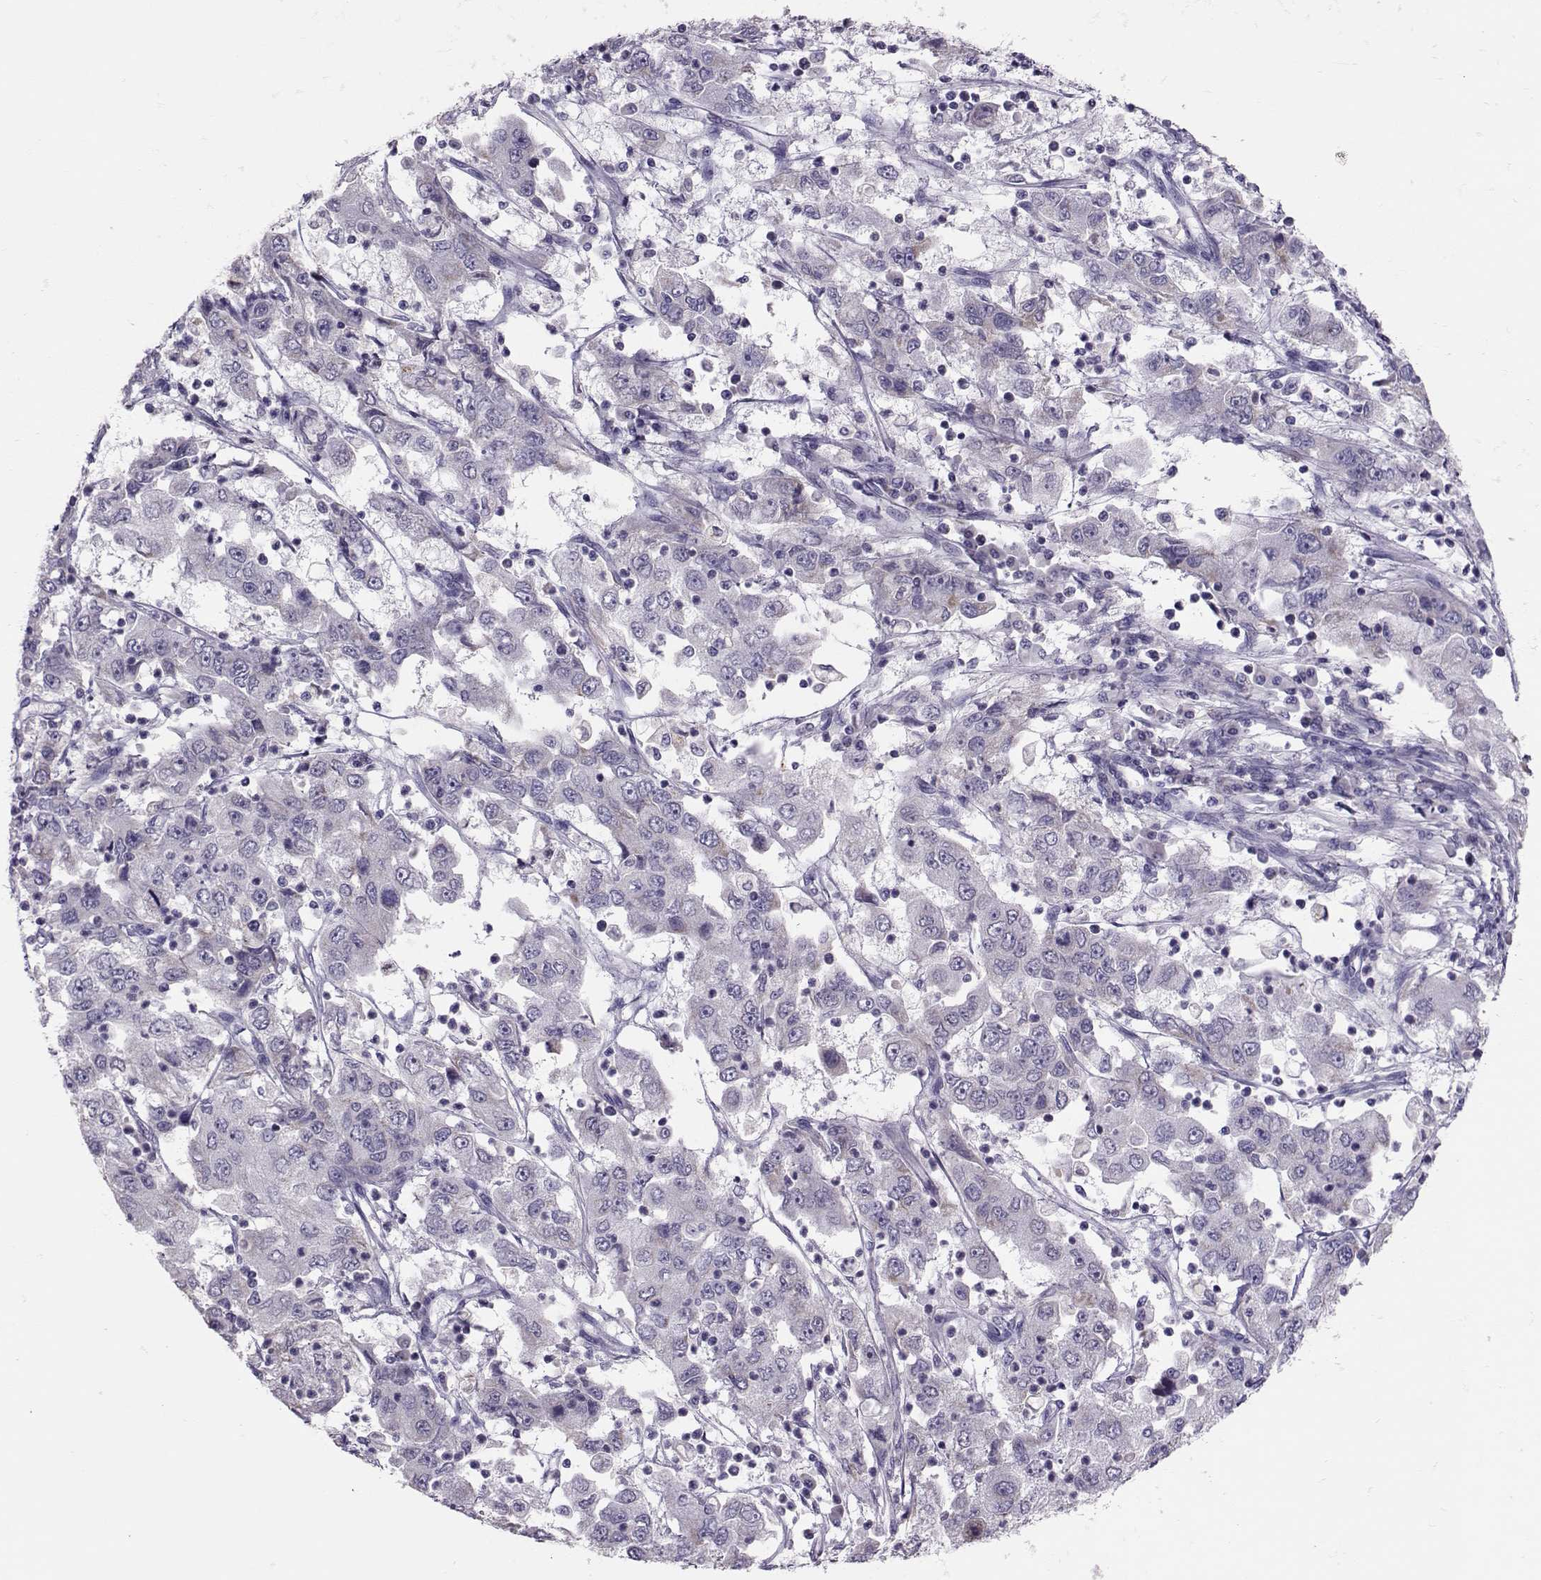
{"staining": {"intensity": "negative", "quantity": "none", "location": "none"}, "tissue": "cervical cancer", "cell_type": "Tumor cells", "image_type": "cancer", "snomed": [{"axis": "morphology", "description": "Squamous cell carcinoma, NOS"}, {"axis": "topography", "description": "Cervix"}], "caption": "High magnification brightfield microscopy of squamous cell carcinoma (cervical) stained with DAB (3,3'-diaminobenzidine) (brown) and counterstained with hematoxylin (blue): tumor cells show no significant positivity. Brightfield microscopy of immunohistochemistry stained with DAB (3,3'-diaminobenzidine) (brown) and hematoxylin (blue), captured at high magnification.", "gene": "DNAAF1", "patient": {"sex": "female", "age": 36}}